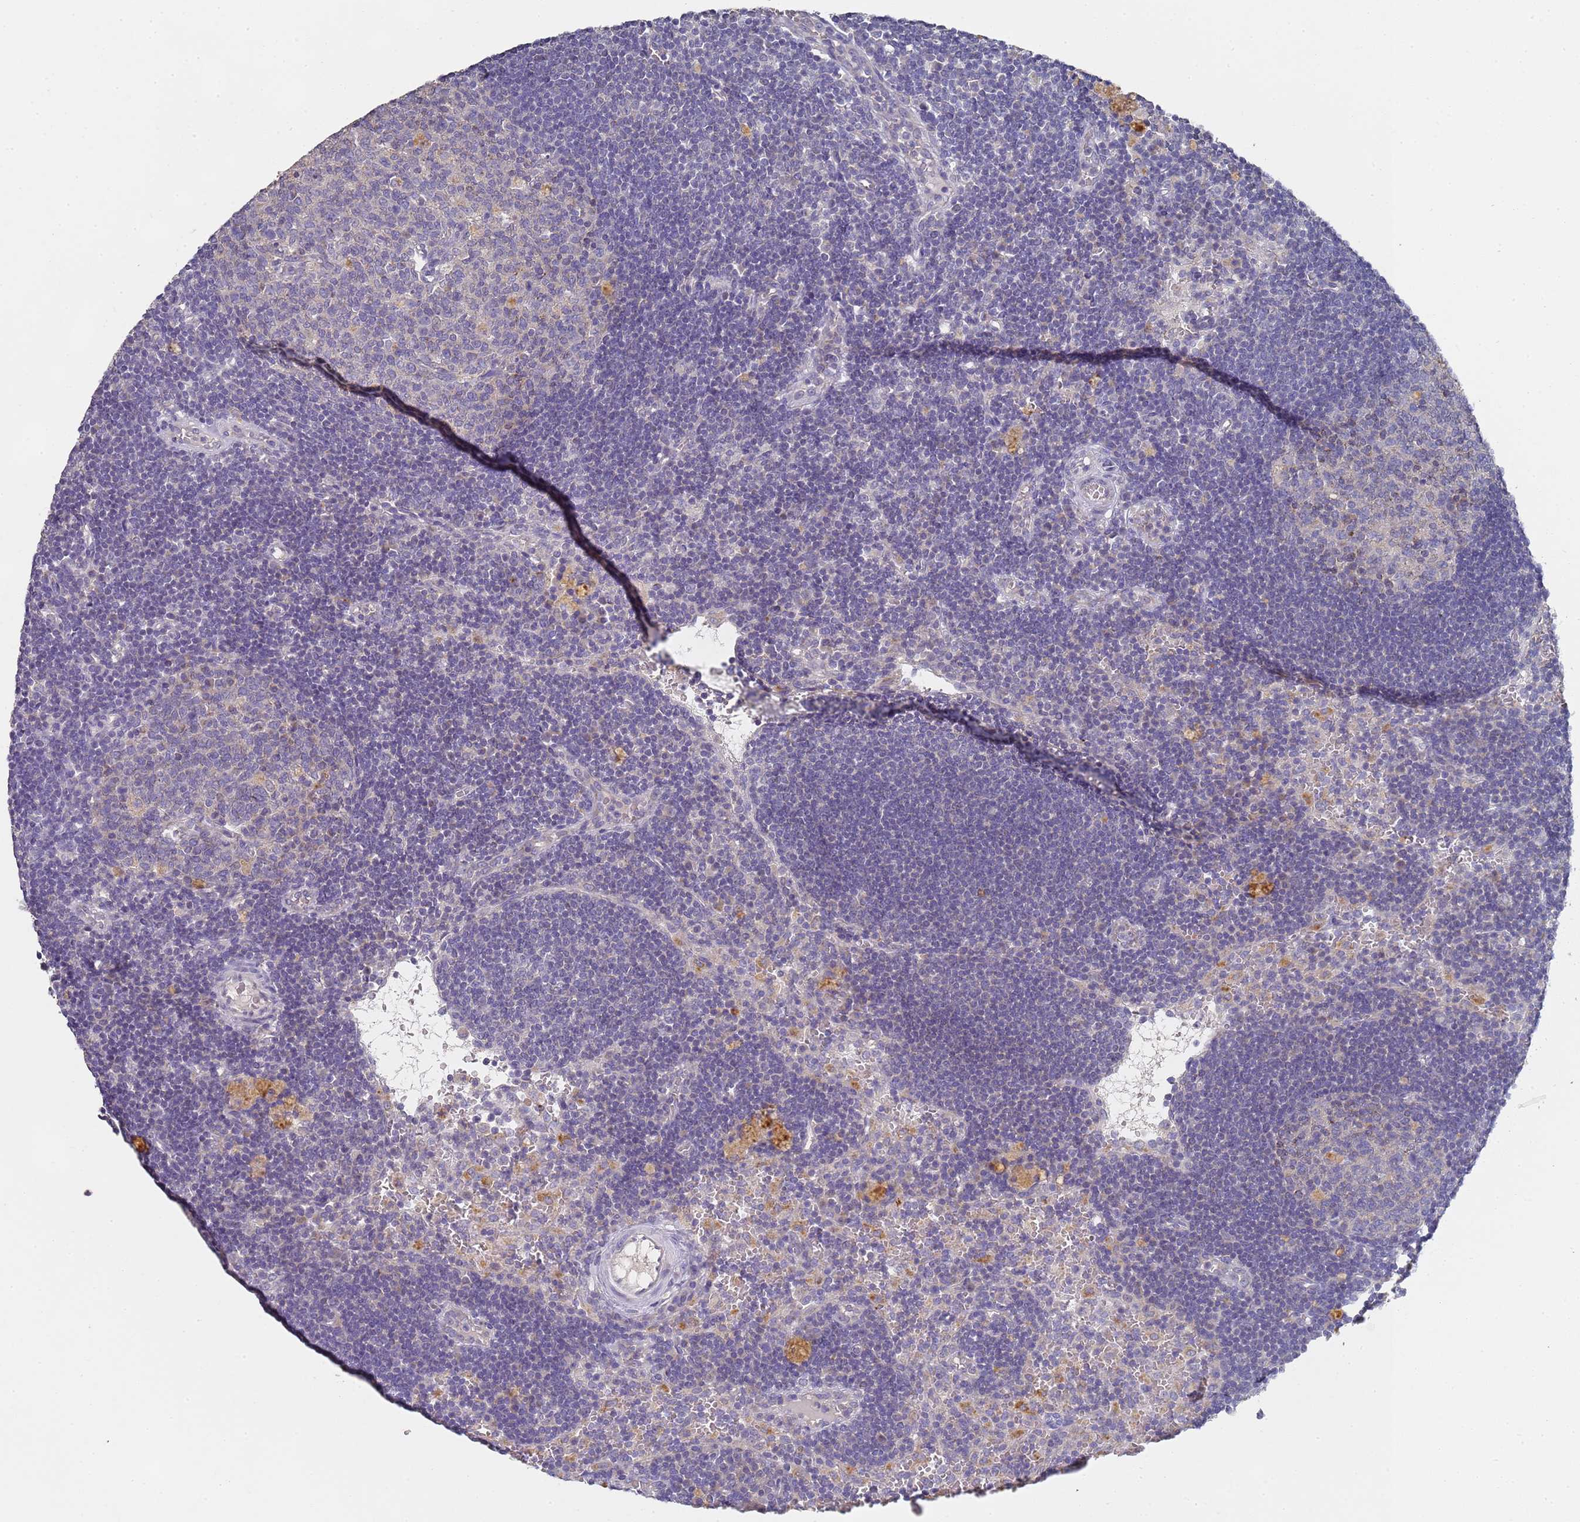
{"staining": {"intensity": "negative", "quantity": "none", "location": "none"}, "tissue": "lymph node", "cell_type": "Germinal center cells", "image_type": "normal", "snomed": [{"axis": "morphology", "description": "Normal tissue, NOS"}, {"axis": "topography", "description": "Lymph node"}], "caption": "Germinal center cells show no significant protein positivity in unremarkable lymph node.", "gene": "NPEPPS", "patient": {"sex": "male", "age": 62}}